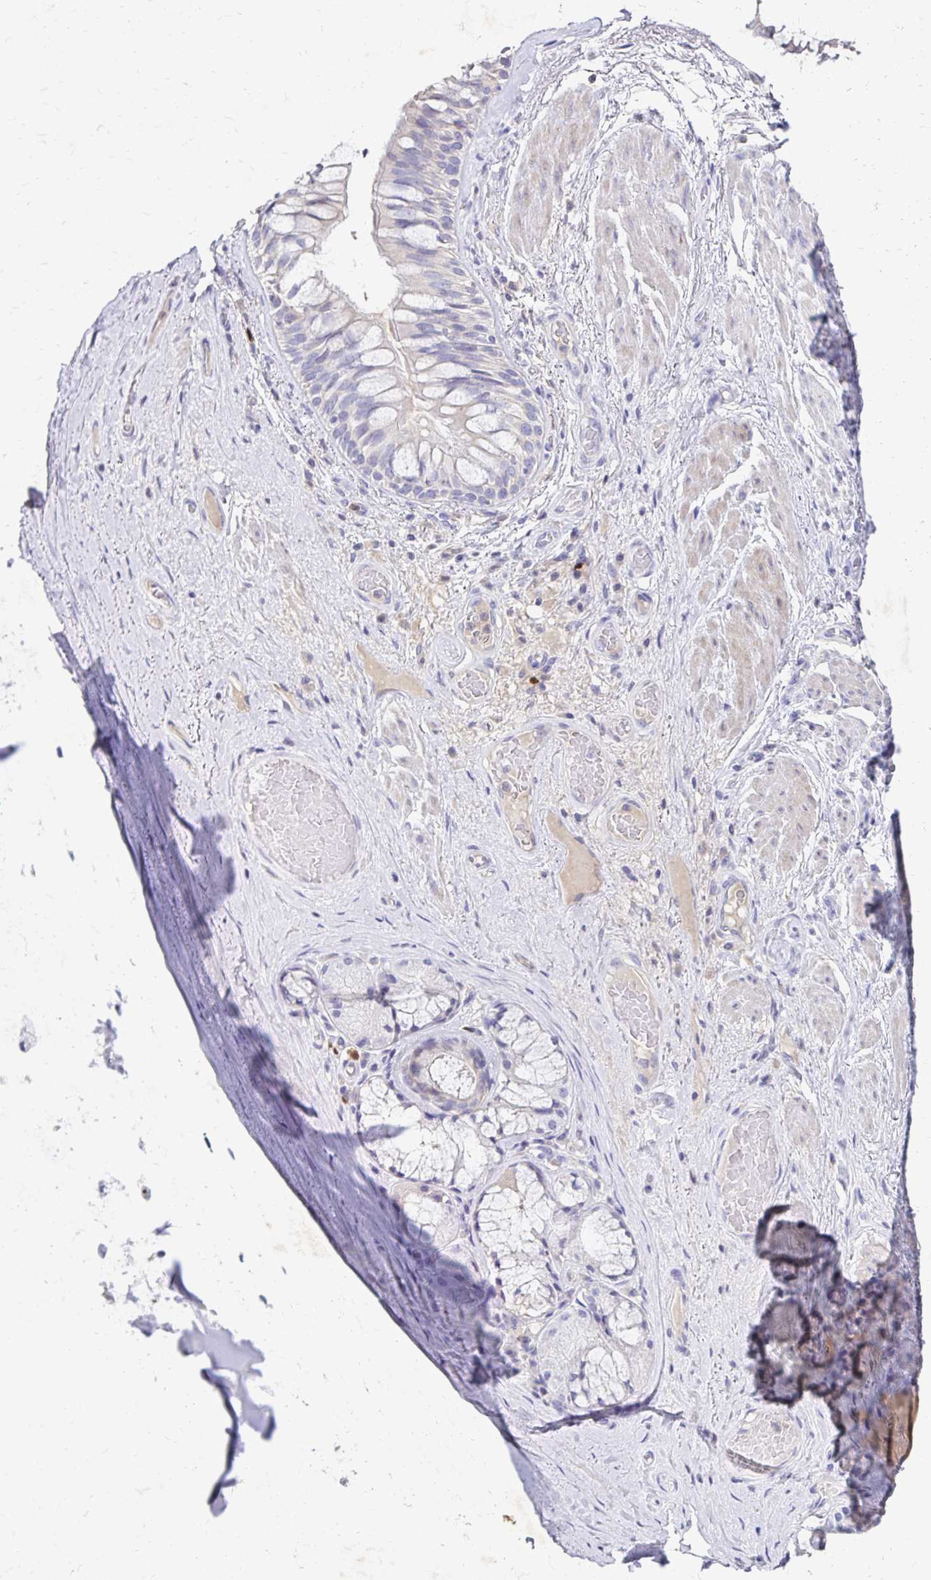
{"staining": {"intensity": "negative", "quantity": "none", "location": "none"}, "tissue": "adipose tissue", "cell_type": "Adipocytes", "image_type": "normal", "snomed": [{"axis": "morphology", "description": "Normal tissue, NOS"}, {"axis": "topography", "description": "Cartilage tissue"}, {"axis": "topography", "description": "Bronchus"}], "caption": "A high-resolution micrograph shows immunohistochemistry (IHC) staining of normal adipose tissue, which demonstrates no significant positivity in adipocytes. (DAB immunohistochemistry (IHC), high magnification).", "gene": "PAX5", "patient": {"sex": "male", "age": 64}}